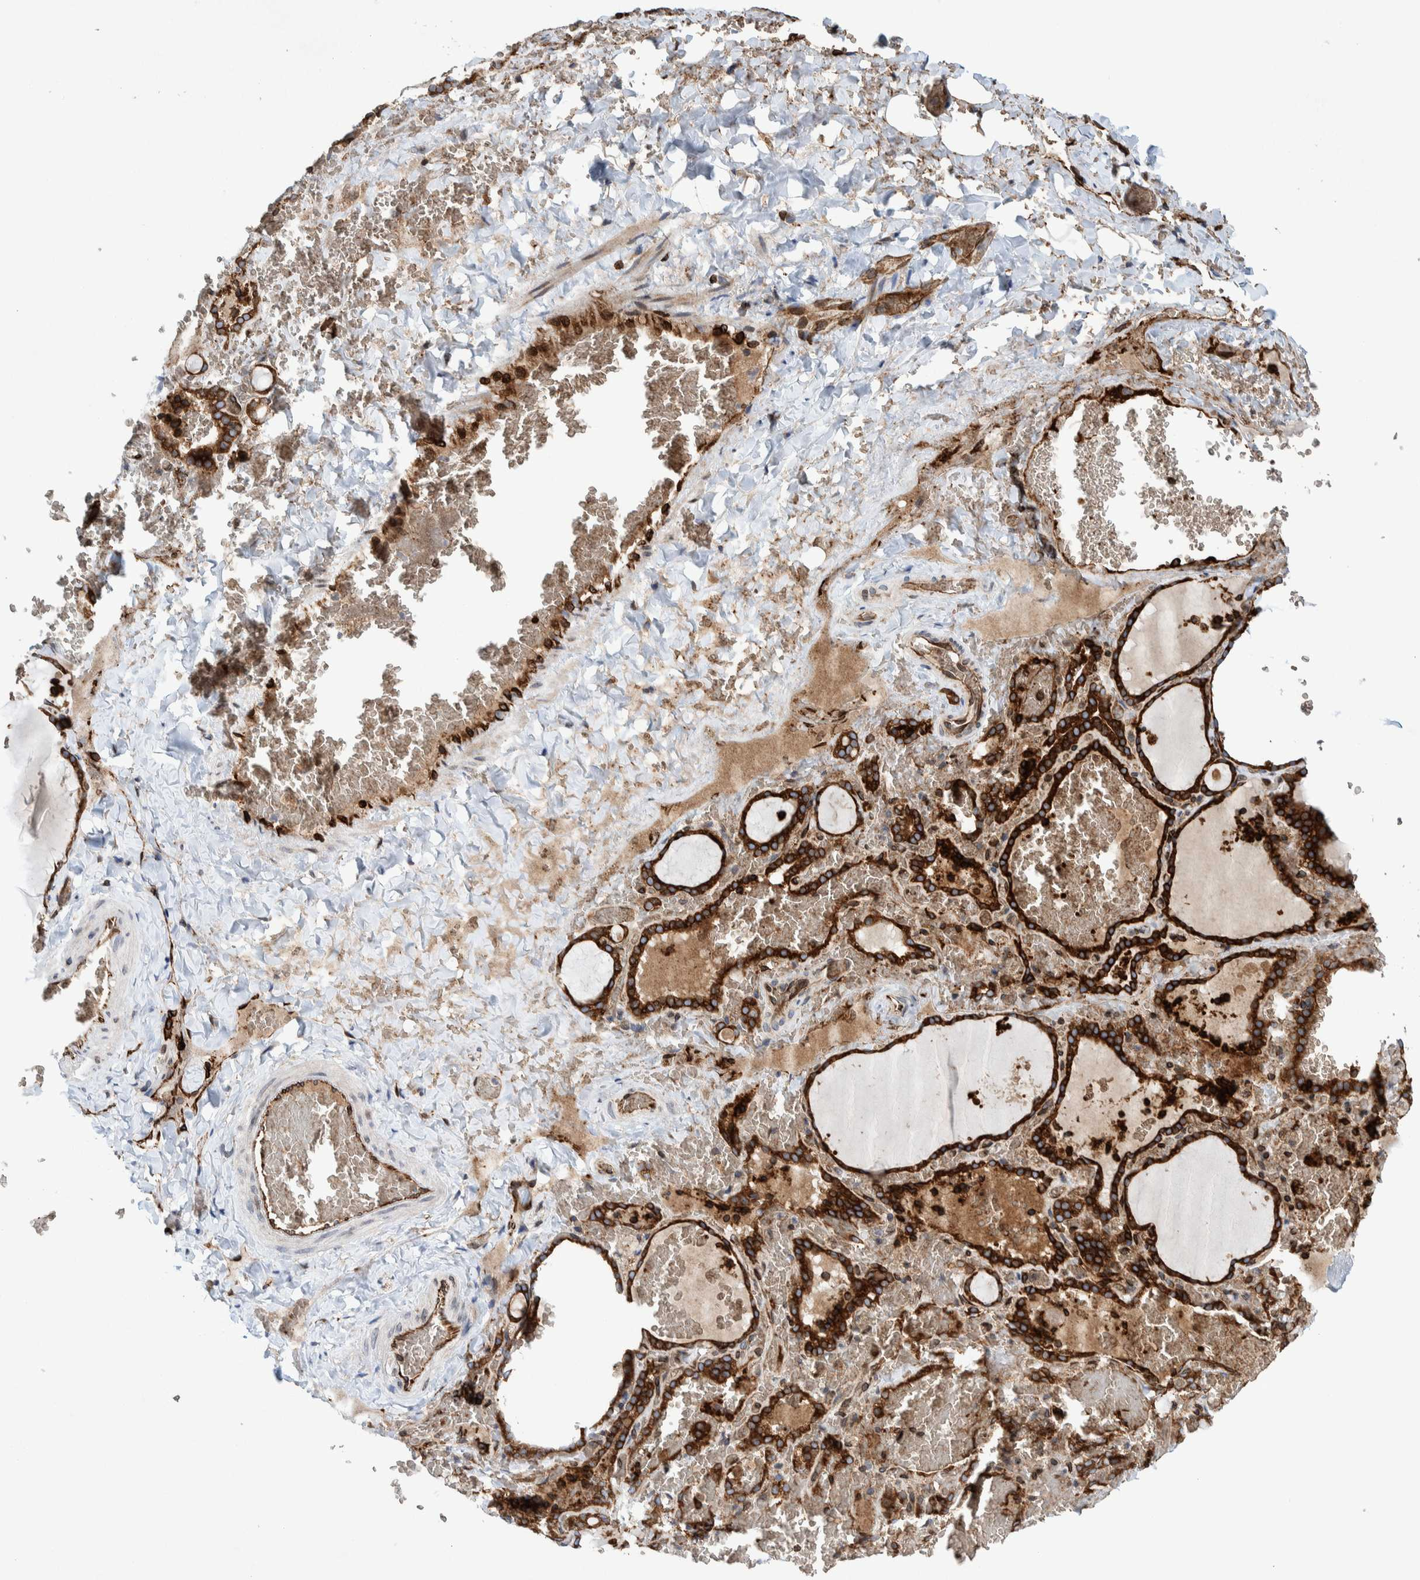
{"staining": {"intensity": "strong", "quantity": ">75%", "location": "cytoplasmic/membranous"}, "tissue": "thyroid gland", "cell_type": "Glandular cells", "image_type": "normal", "snomed": [{"axis": "morphology", "description": "Normal tissue, NOS"}, {"axis": "topography", "description": "Thyroid gland"}], "caption": "DAB (3,3'-diaminobenzidine) immunohistochemical staining of normal thyroid gland exhibits strong cytoplasmic/membranous protein expression in approximately >75% of glandular cells. Nuclei are stained in blue.", "gene": "THEM6", "patient": {"sex": "female", "age": 22}}